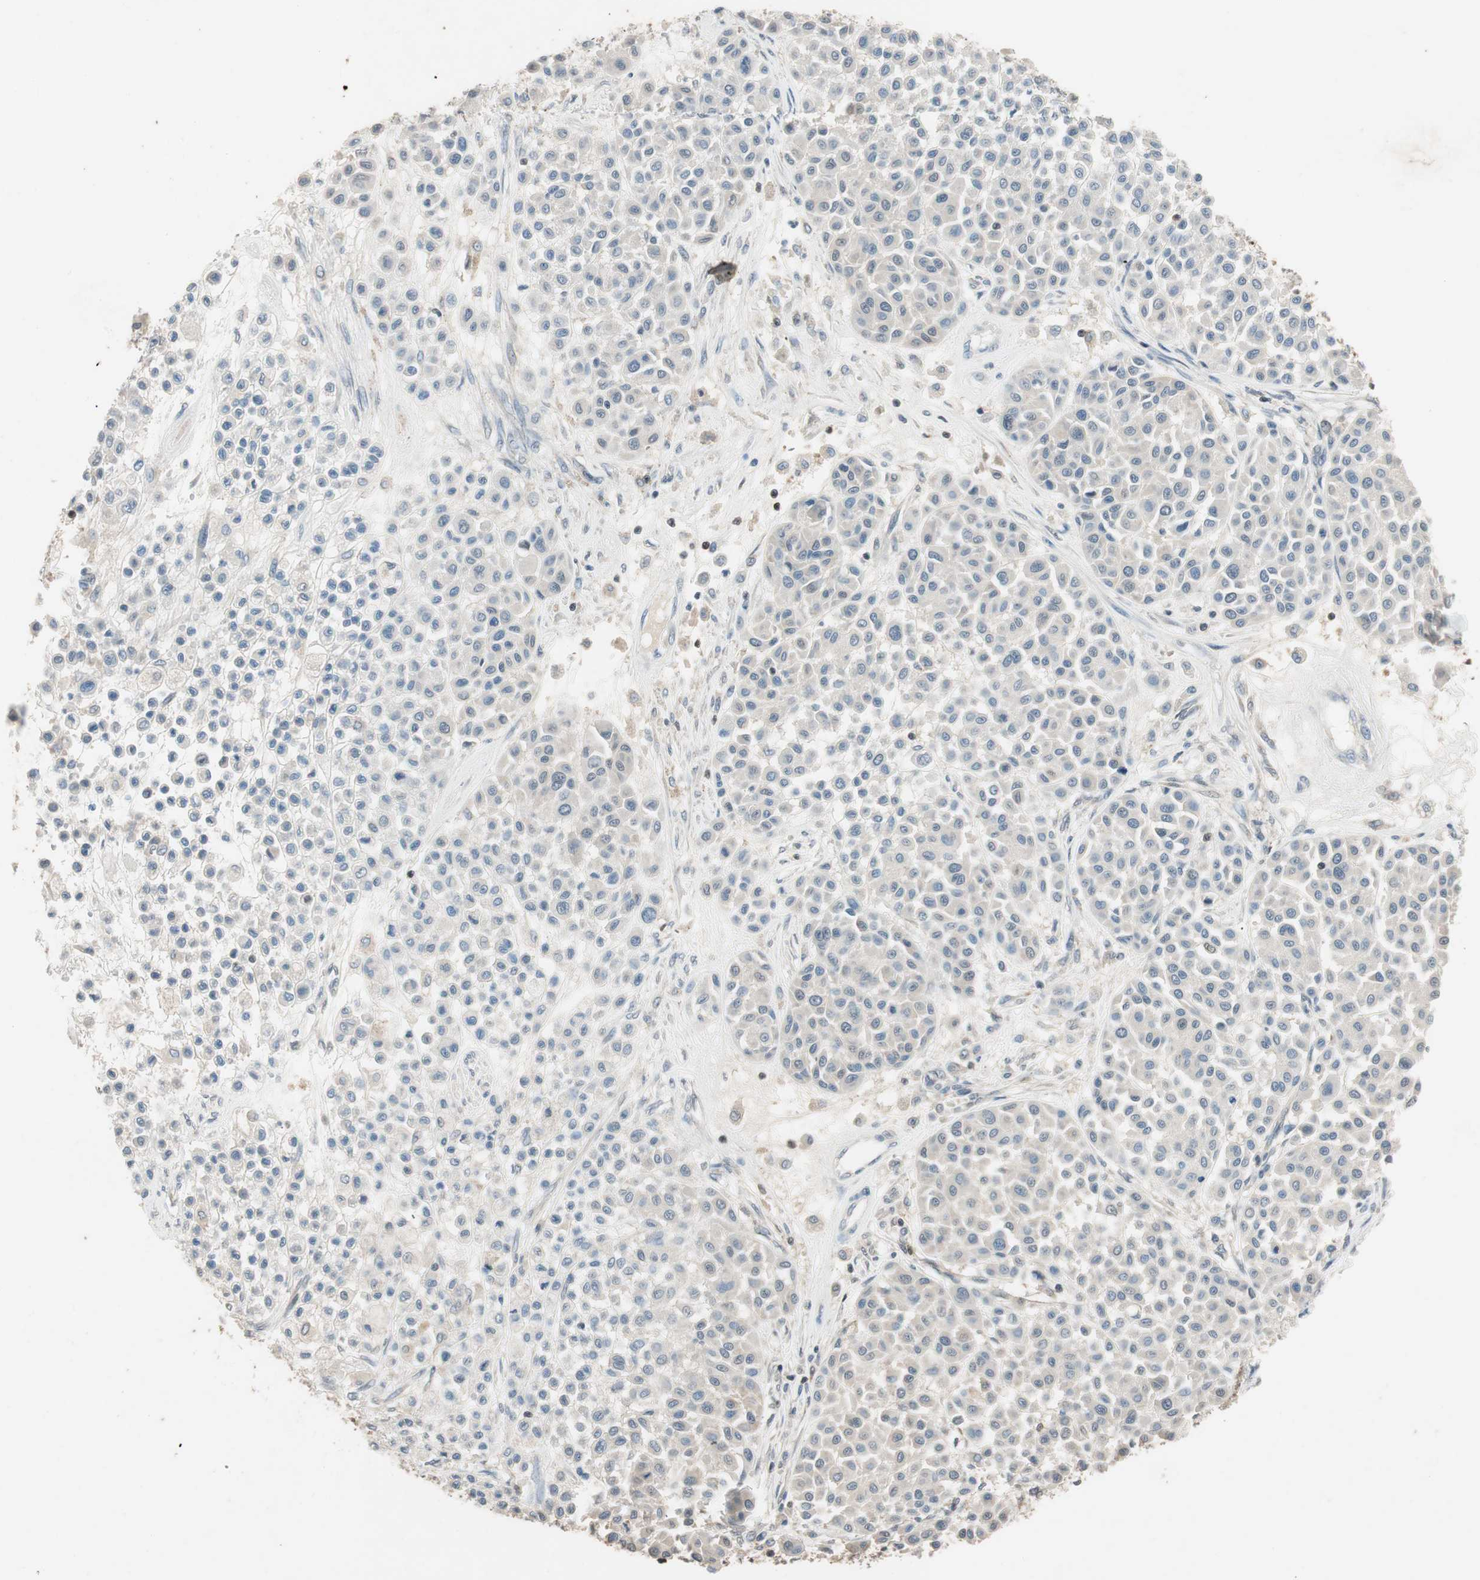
{"staining": {"intensity": "negative", "quantity": "none", "location": "none"}, "tissue": "melanoma", "cell_type": "Tumor cells", "image_type": "cancer", "snomed": [{"axis": "morphology", "description": "Malignant melanoma, Metastatic site"}, {"axis": "topography", "description": "Soft tissue"}], "caption": "Immunohistochemistry (IHC) of malignant melanoma (metastatic site) reveals no expression in tumor cells.", "gene": "SERPINB5", "patient": {"sex": "male", "age": 41}}